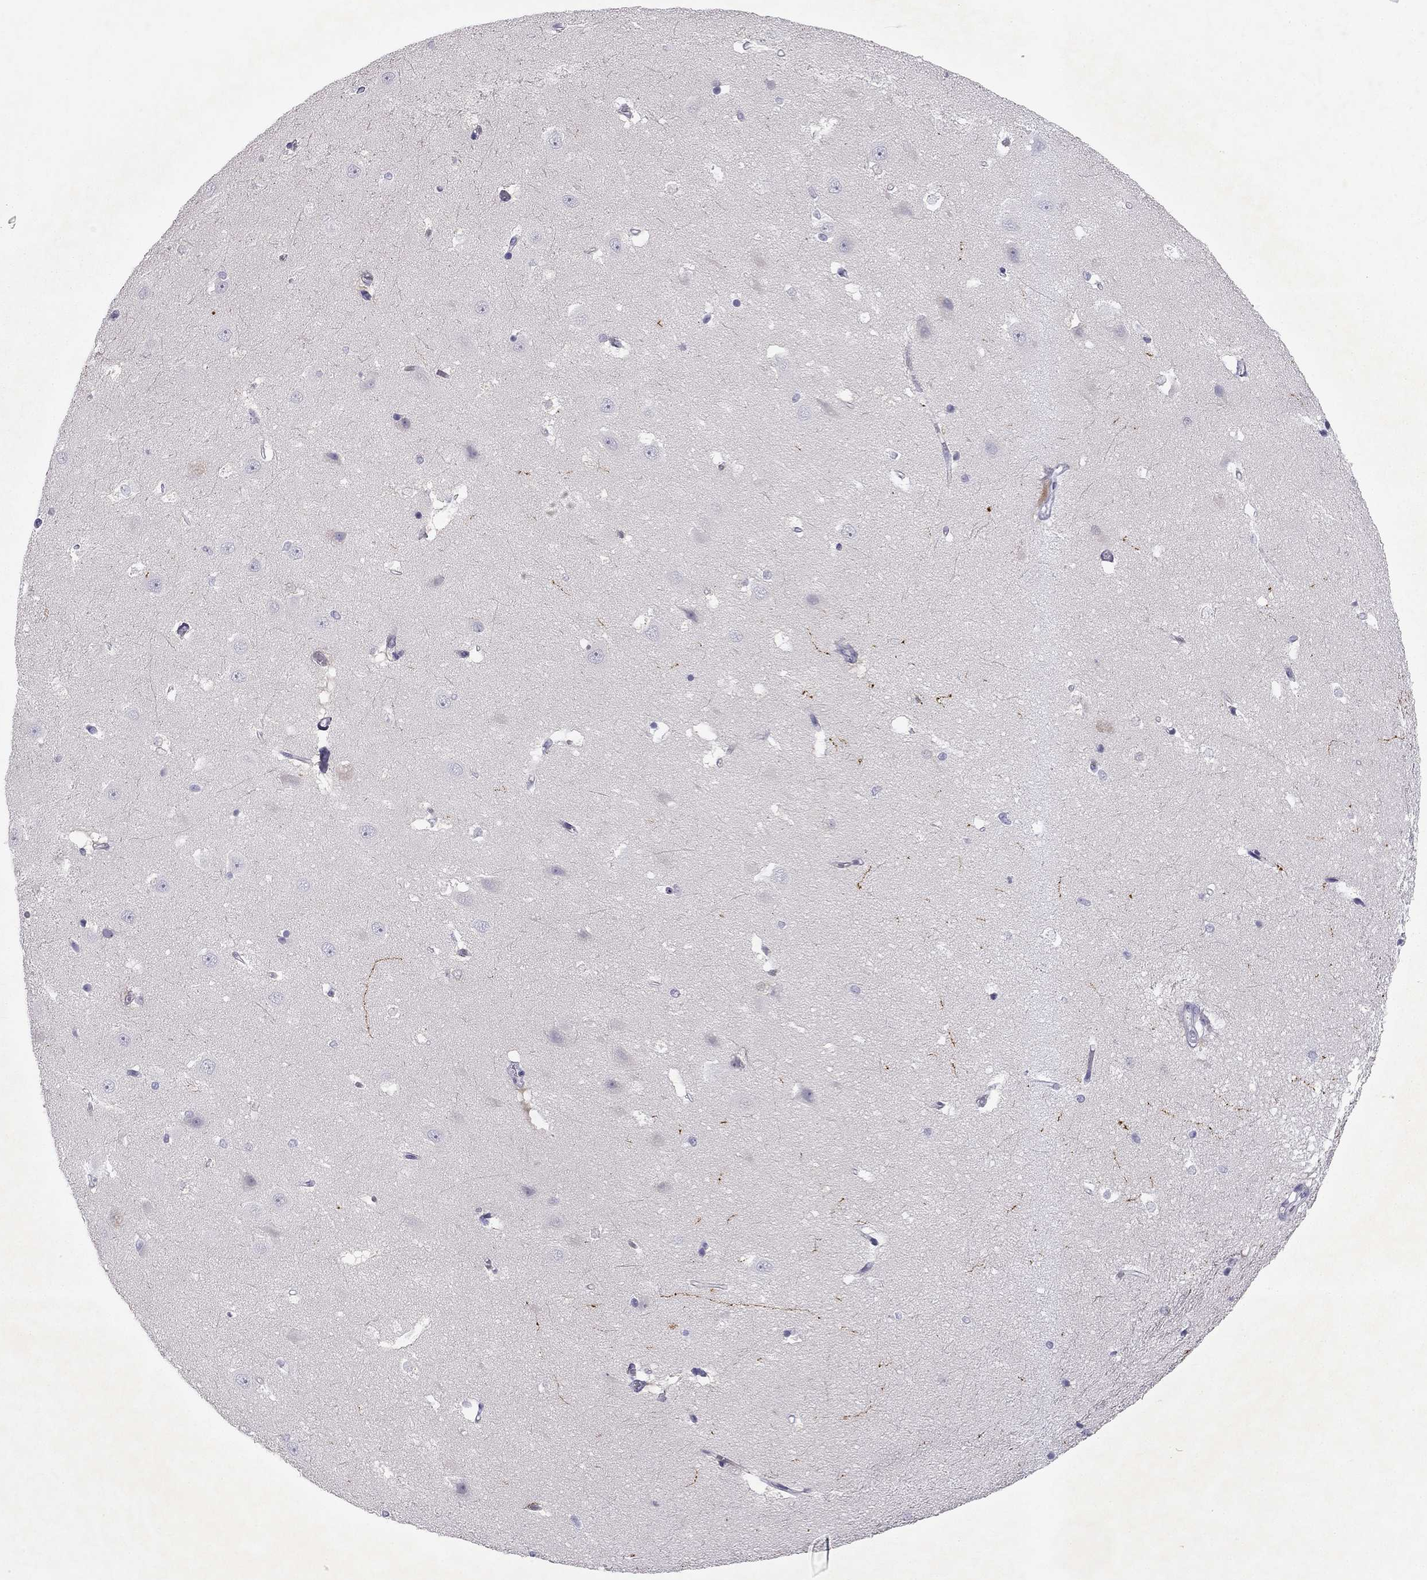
{"staining": {"intensity": "negative", "quantity": "none", "location": "none"}, "tissue": "hippocampus", "cell_type": "Glial cells", "image_type": "normal", "snomed": [{"axis": "morphology", "description": "Normal tissue, NOS"}, {"axis": "topography", "description": "Hippocampus"}], "caption": "High magnification brightfield microscopy of benign hippocampus stained with DAB (3,3'-diaminobenzidine) (brown) and counterstained with hematoxylin (blue): glial cells show no significant positivity. The staining was performed using DAB (3,3'-diaminobenzidine) to visualize the protein expression in brown, while the nuclei were stained in blue with hematoxylin (Magnification: 20x).", "gene": "SLC6A4", "patient": {"sex": "male", "age": 44}}